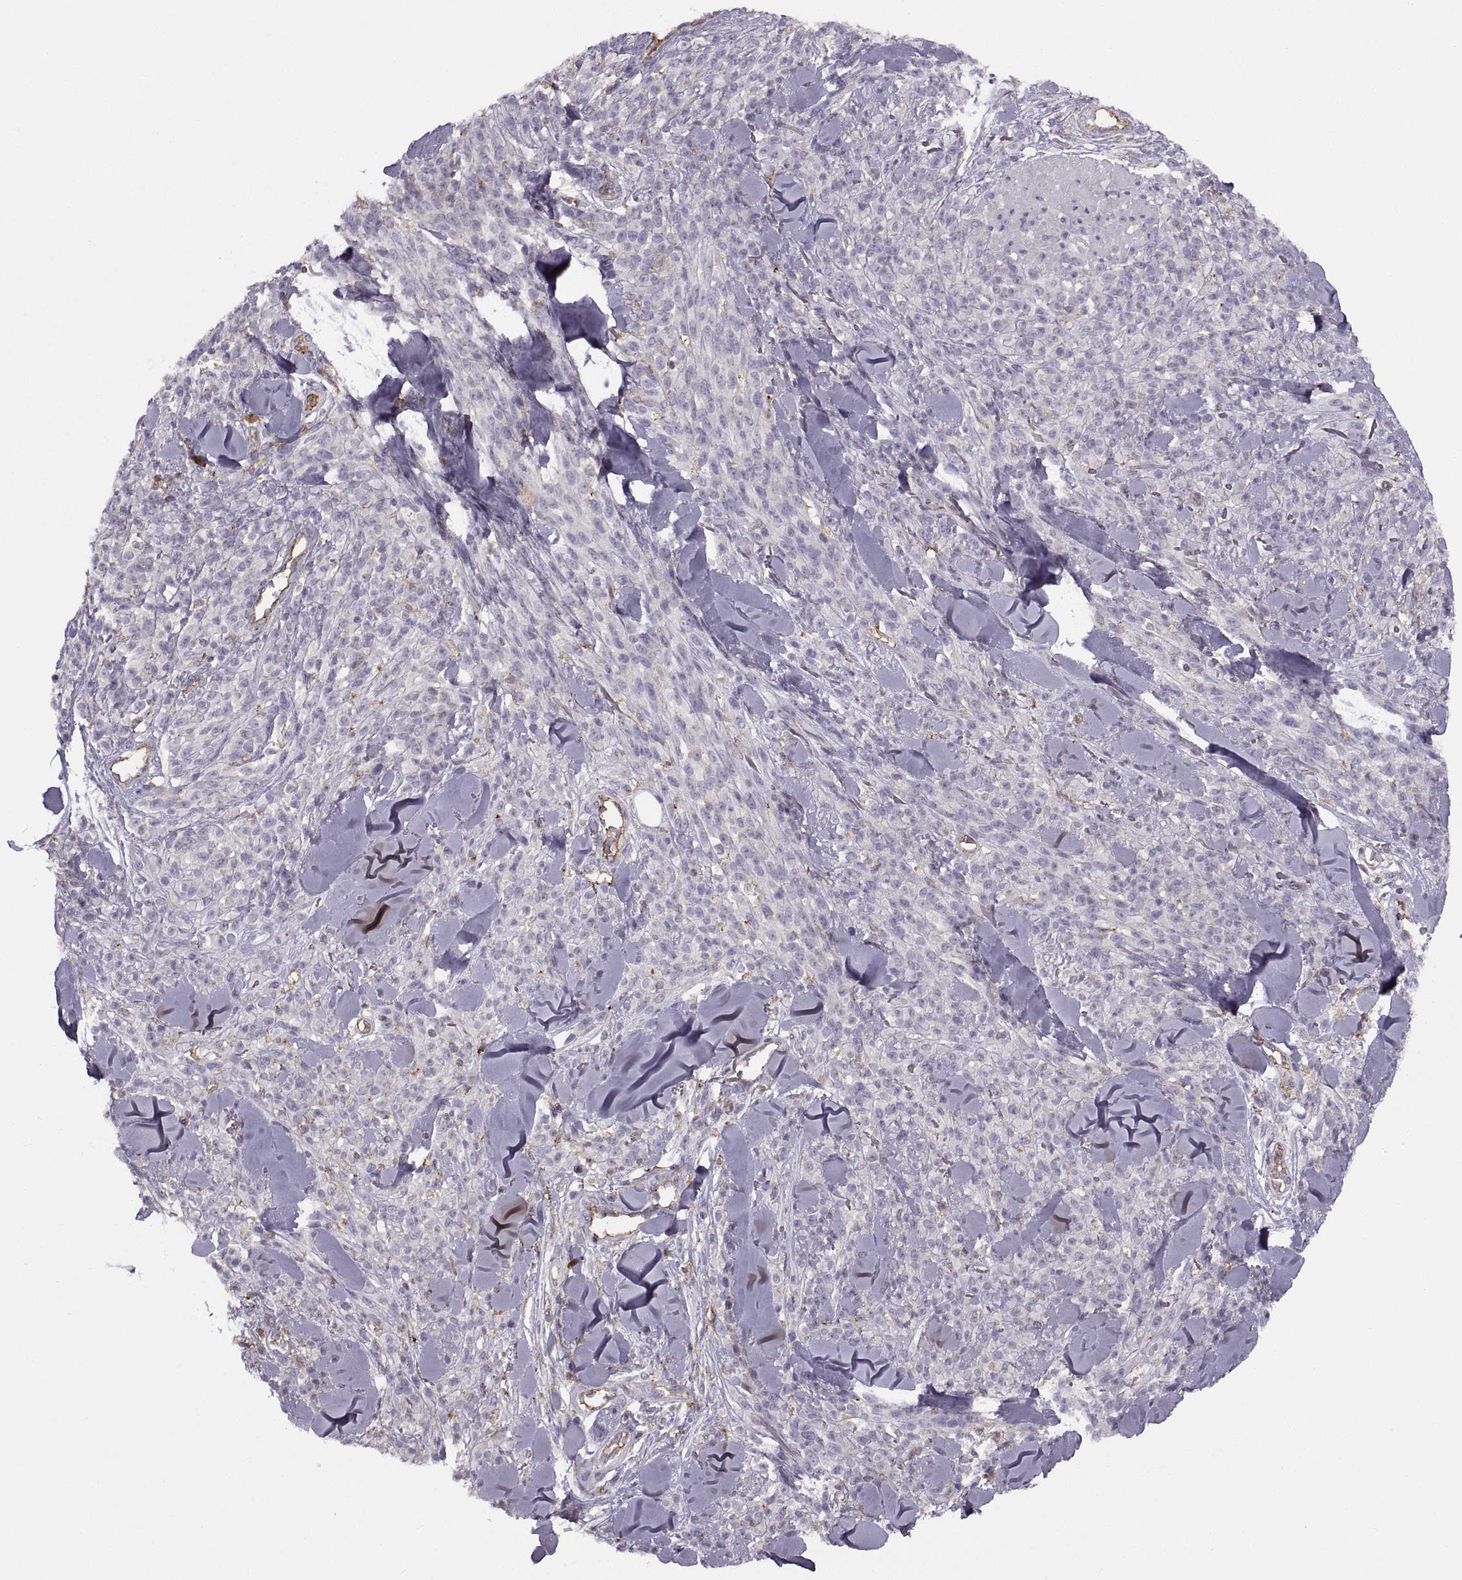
{"staining": {"intensity": "negative", "quantity": "none", "location": "none"}, "tissue": "melanoma", "cell_type": "Tumor cells", "image_type": "cancer", "snomed": [{"axis": "morphology", "description": "Malignant melanoma, NOS"}, {"axis": "topography", "description": "Skin"}, {"axis": "topography", "description": "Skin of trunk"}], "caption": "The image demonstrates no significant staining in tumor cells of melanoma.", "gene": "RALB", "patient": {"sex": "male", "age": 74}}